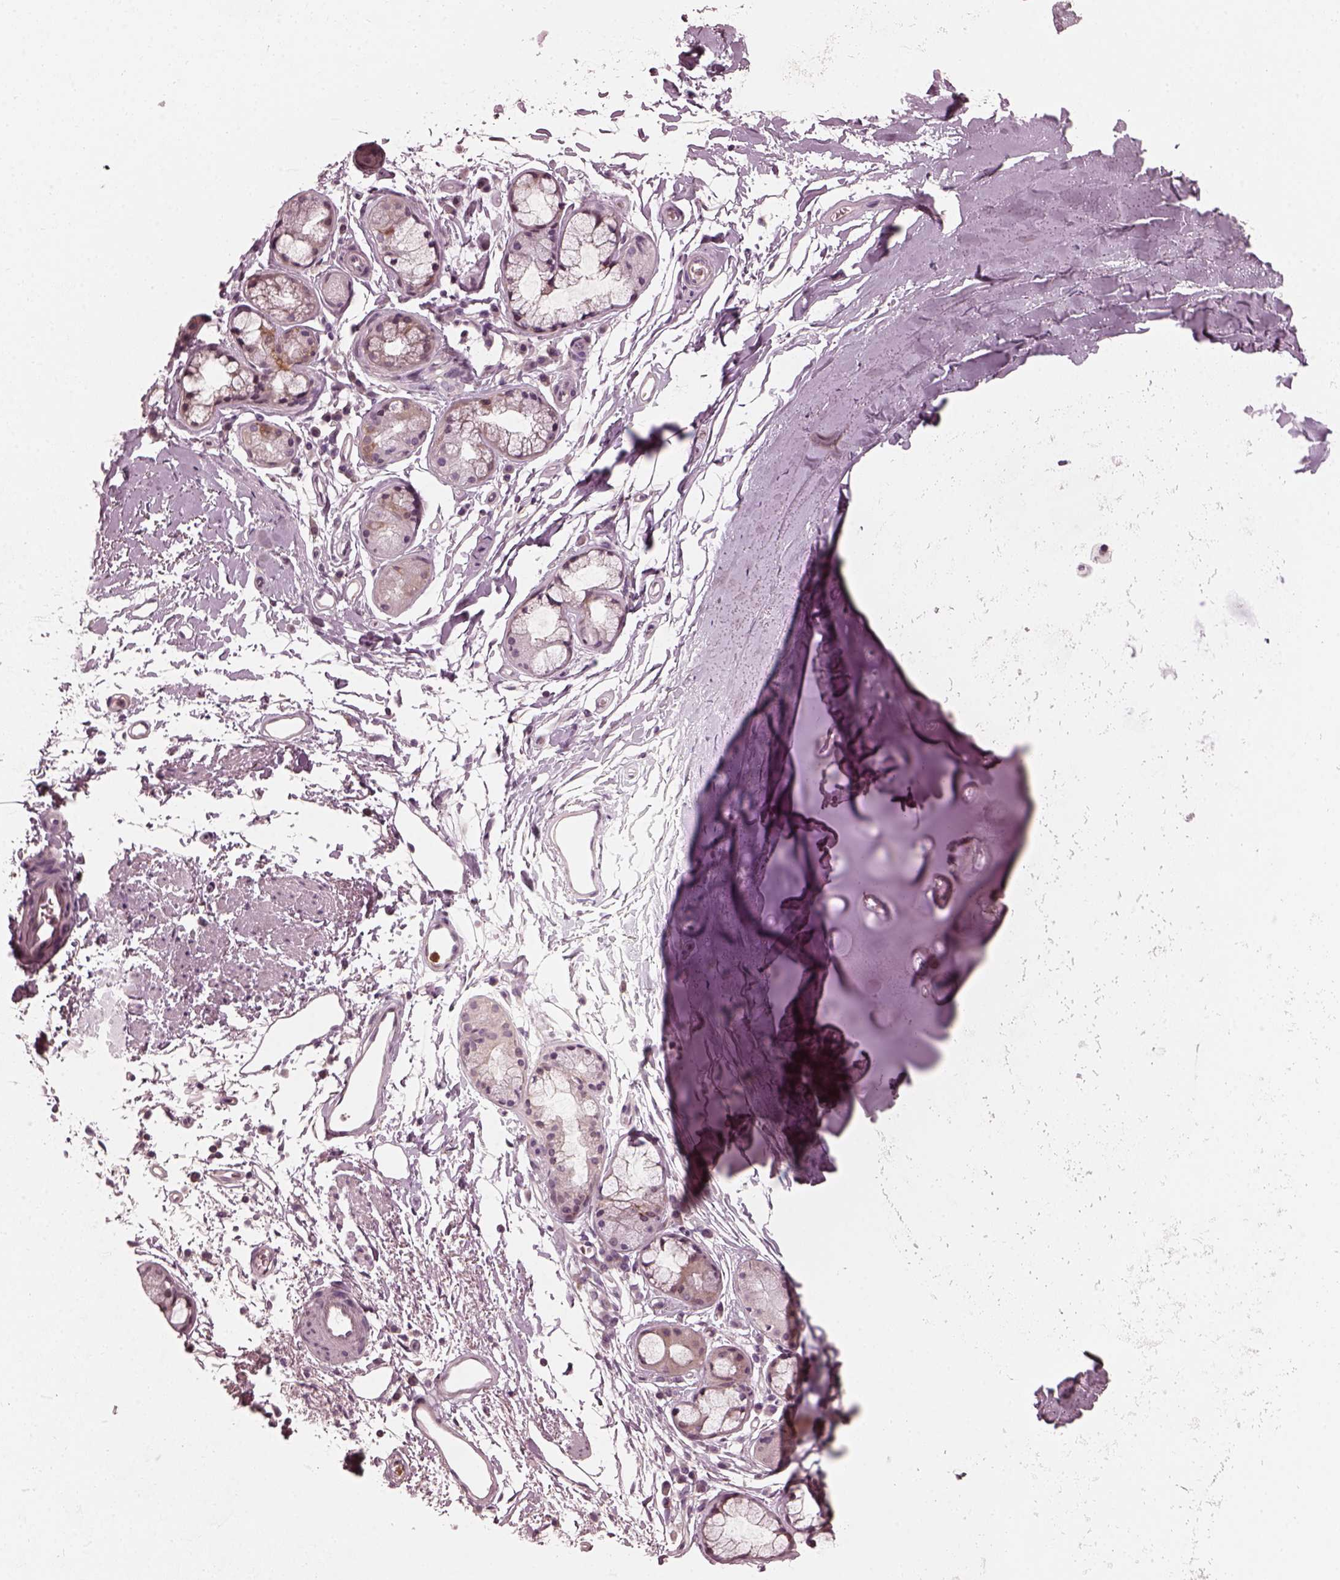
{"staining": {"intensity": "negative", "quantity": "none", "location": "none"}, "tissue": "adipose tissue", "cell_type": "Adipocytes", "image_type": "normal", "snomed": [{"axis": "morphology", "description": "Normal tissue, NOS"}, {"axis": "topography", "description": "Lymph node"}, {"axis": "topography", "description": "Bronchus"}], "caption": "This is an immunohistochemistry (IHC) histopathology image of unremarkable adipose tissue. There is no positivity in adipocytes.", "gene": "CHIT1", "patient": {"sex": "female", "age": 70}}